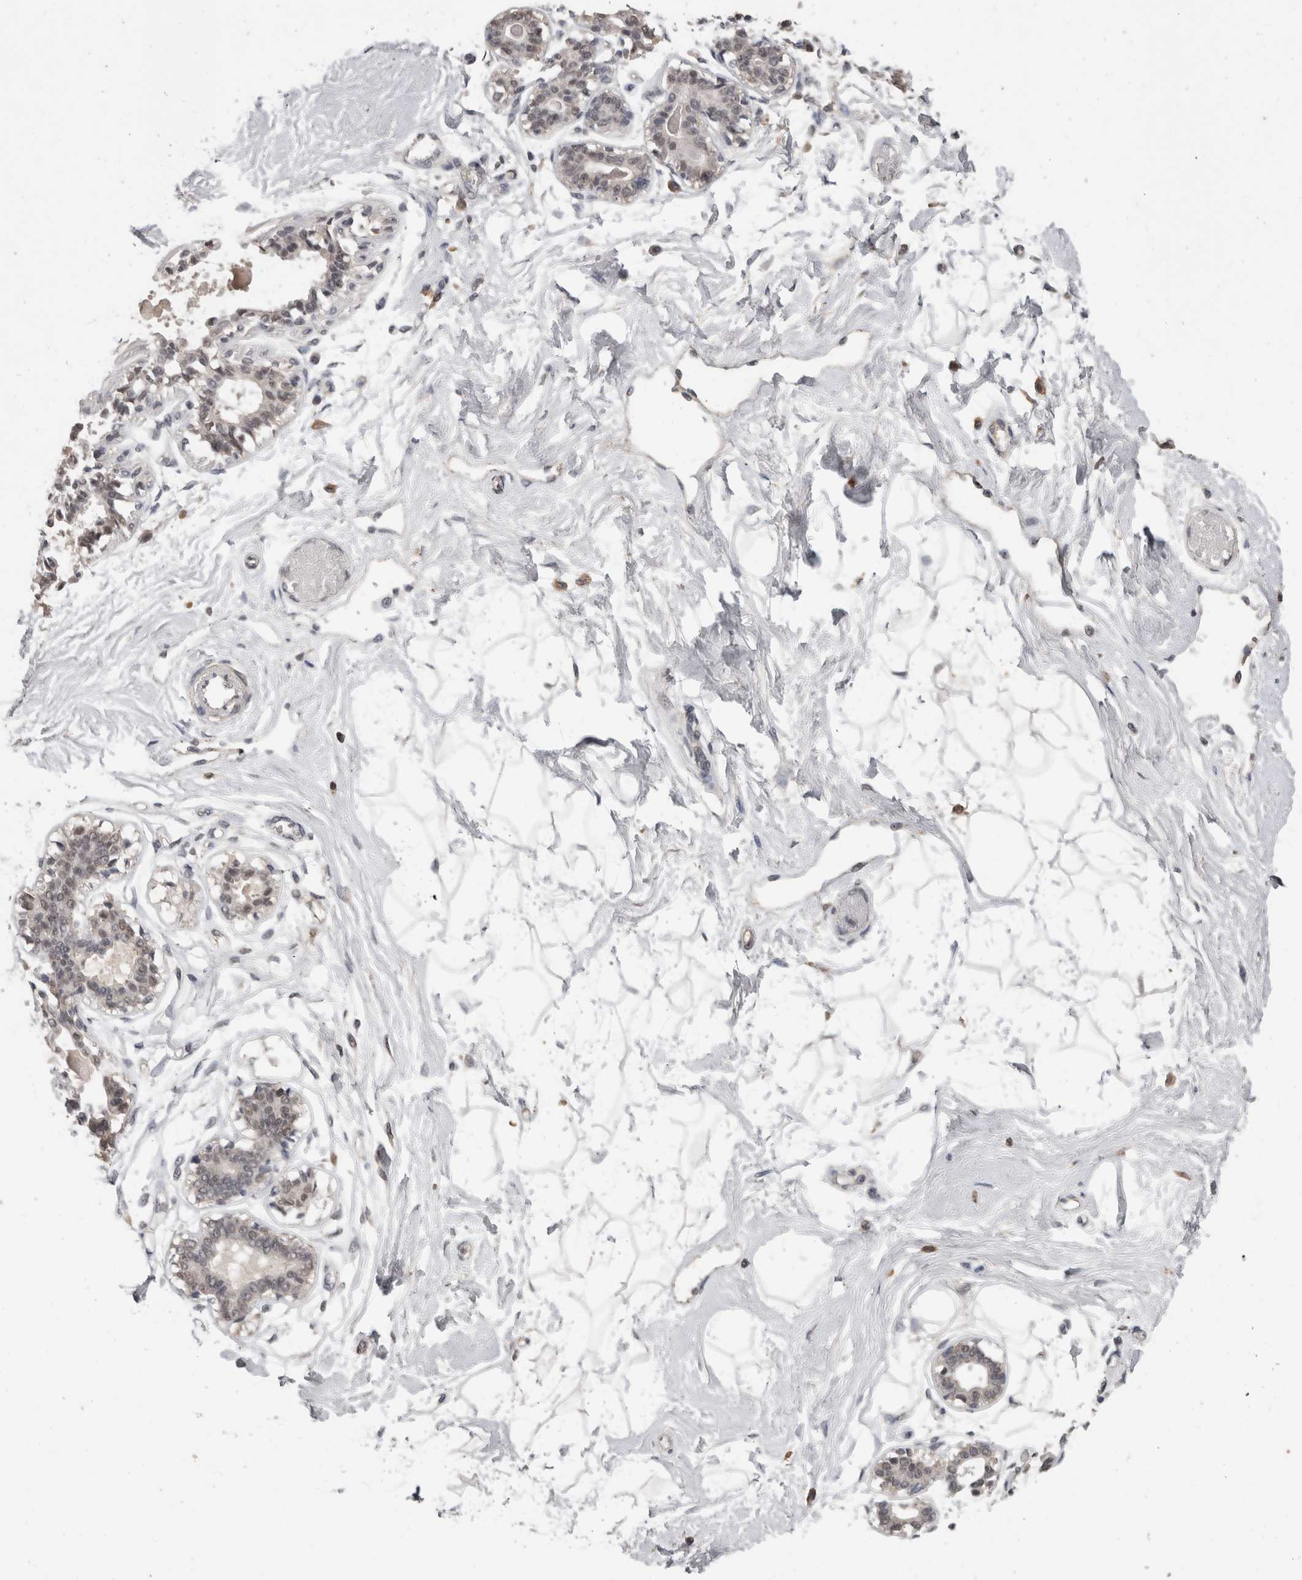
{"staining": {"intensity": "negative", "quantity": "none", "location": "none"}, "tissue": "breast", "cell_type": "Adipocytes", "image_type": "normal", "snomed": [{"axis": "morphology", "description": "Normal tissue, NOS"}, {"axis": "topography", "description": "Breast"}], "caption": "Immunohistochemistry (IHC) photomicrograph of unremarkable breast: human breast stained with DAB shows no significant protein expression in adipocytes.", "gene": "DDX17", "patient": {"sex": "female", "age": 45}}